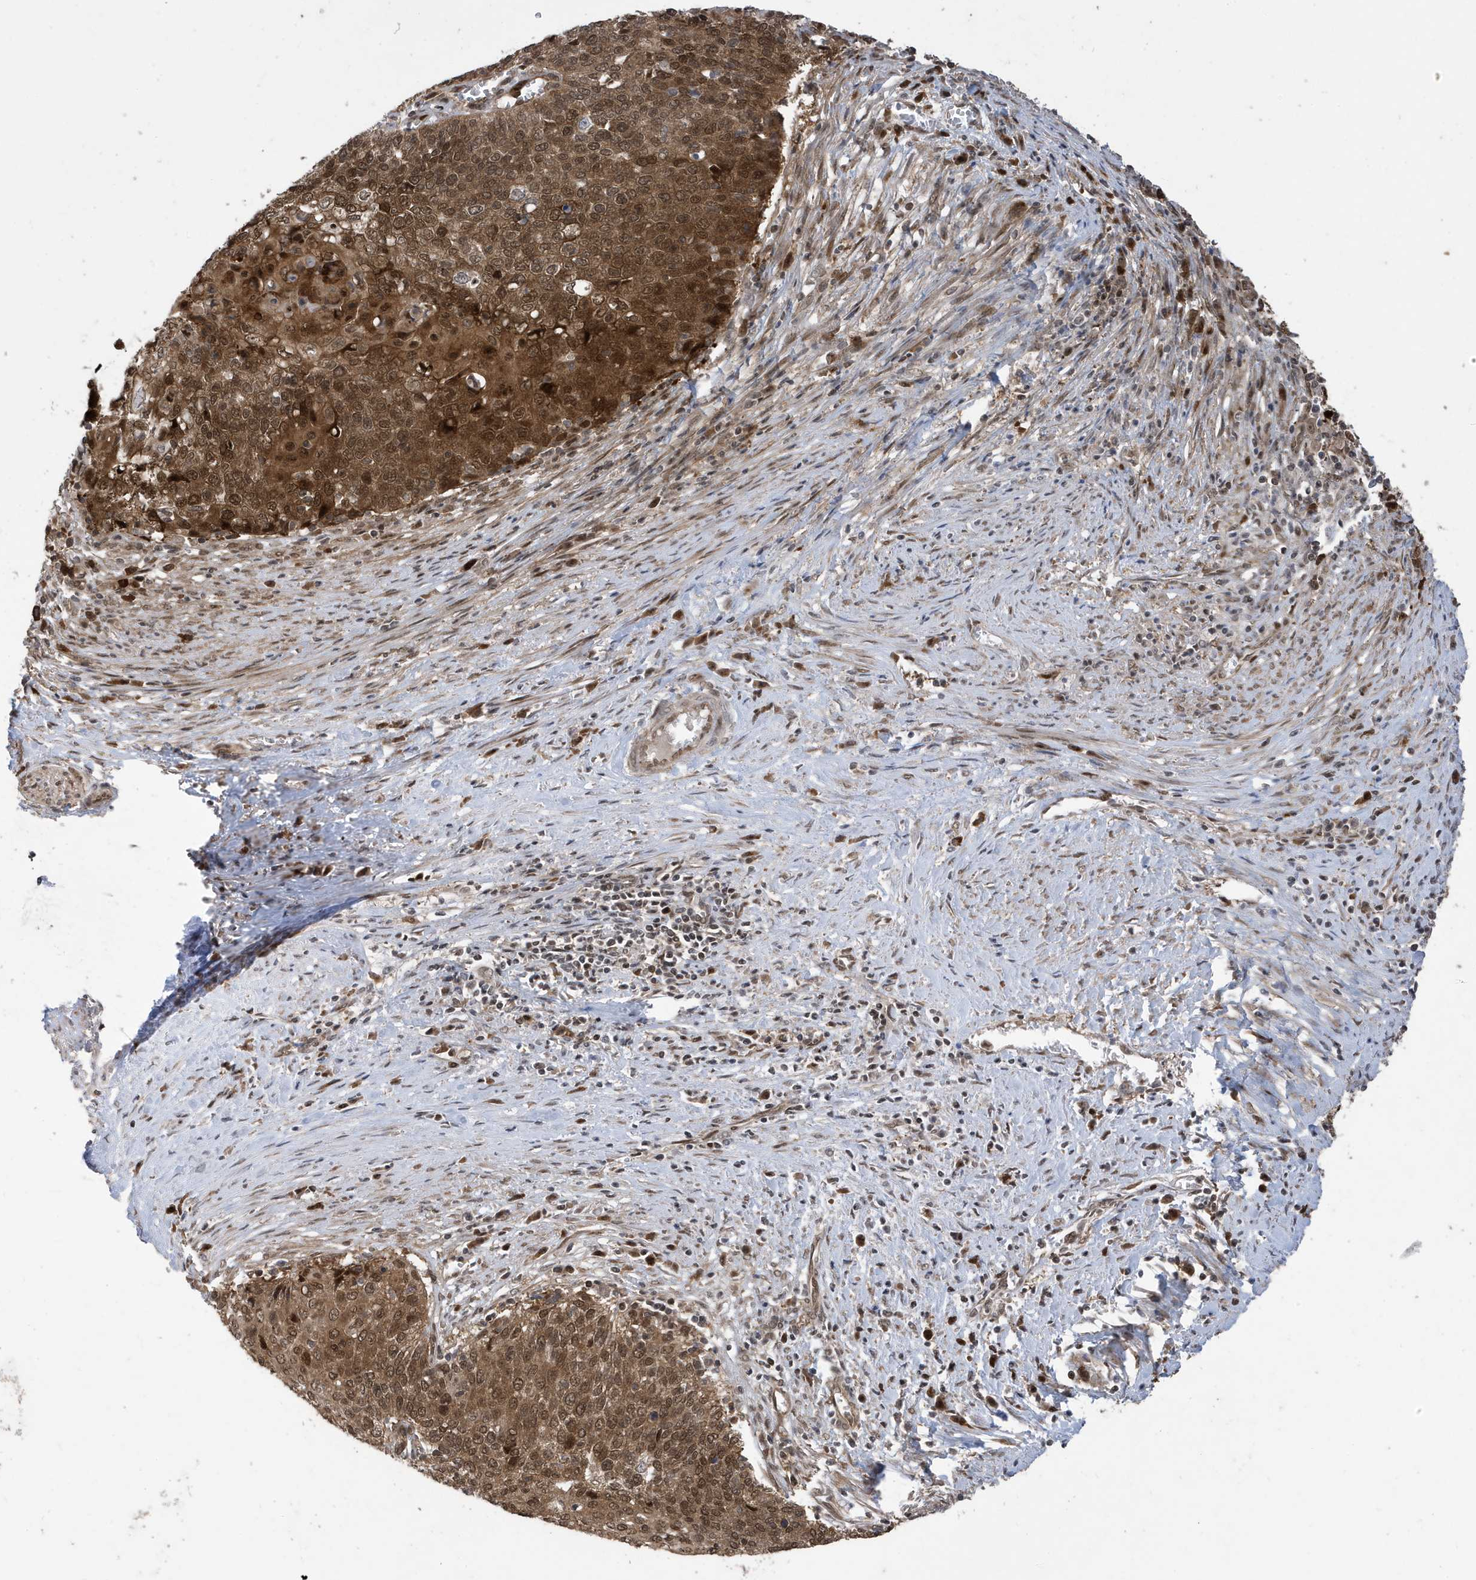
{"staining": {"intensity": "strong", "quantity": ">75%", "location": "cytoplasmic/membranous,nuclear"}, "tissue": "cervical cancer", "cell_type": "Tumor cells", "image_type": "cancer", "snomed": [{"axis": "morphology", "description": "Squamous cell carcinoma, NOS"}, {"axis": "topography", "description": "Cervix"}], "caption": "Squamous cell carcinoma (cervical) was stained to show a protein in brown. There is high levels of strong cytoplasmic/membranous and nuclear expression in approximately >75% of tumor cells.", "gene": "UBQLN1", "patient": {"sex": "female", "age": 39}}